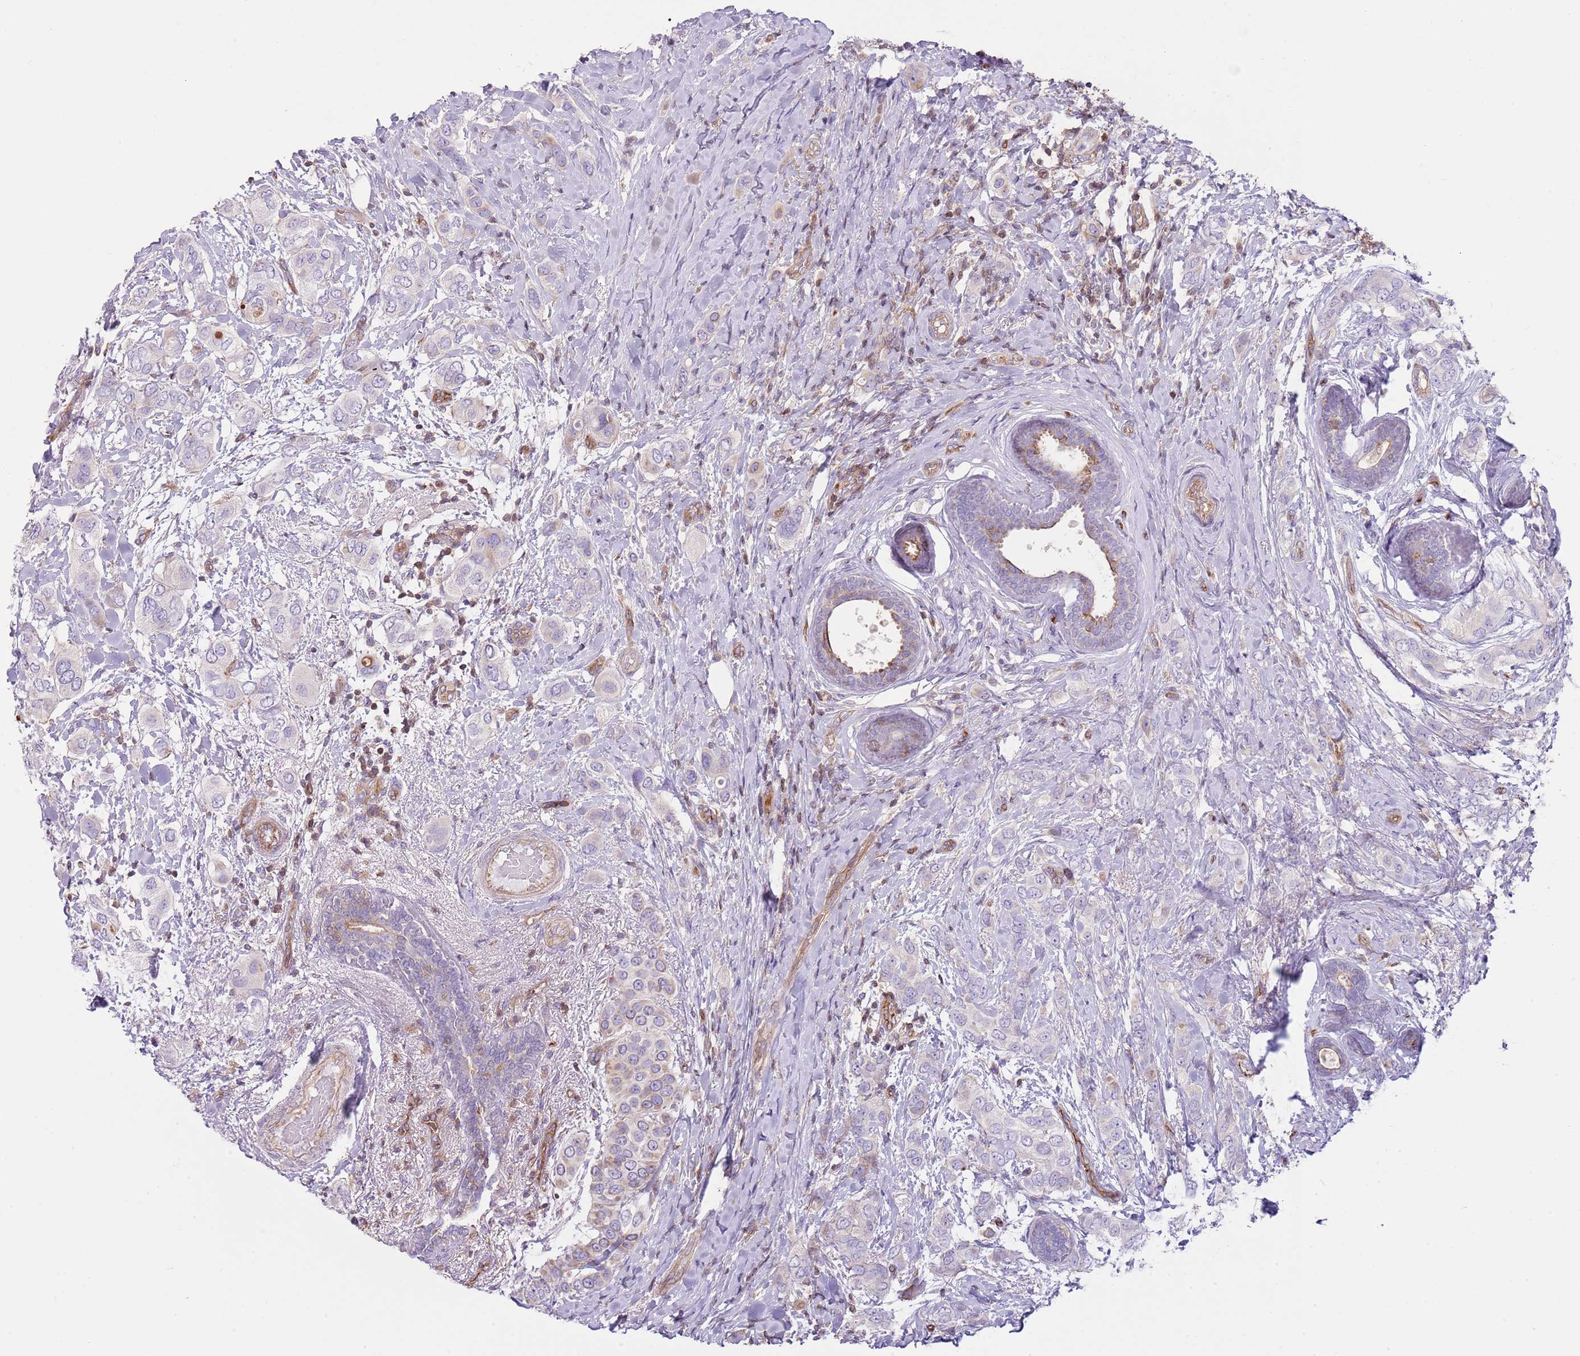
{"staining": {"intensity": "negative", "quantity": "none", "location": "none"}, "tissue": "breast cancer", "cell_type": "Tumor cells", "image_type": "cancer", "snomed": [{"axis": "morphology", "description": "Lobular carcinoma"}, {"axis": "topography", "description": "Breast"}], "caption": "A high-resolution histopathology image shows immunohistochemistry staining of breast cancer (lobular carcinoma), which displays no significant expression in tumor cells.", "gene": "GNAI3", "patient": {"sex": "female", "age": 51}}